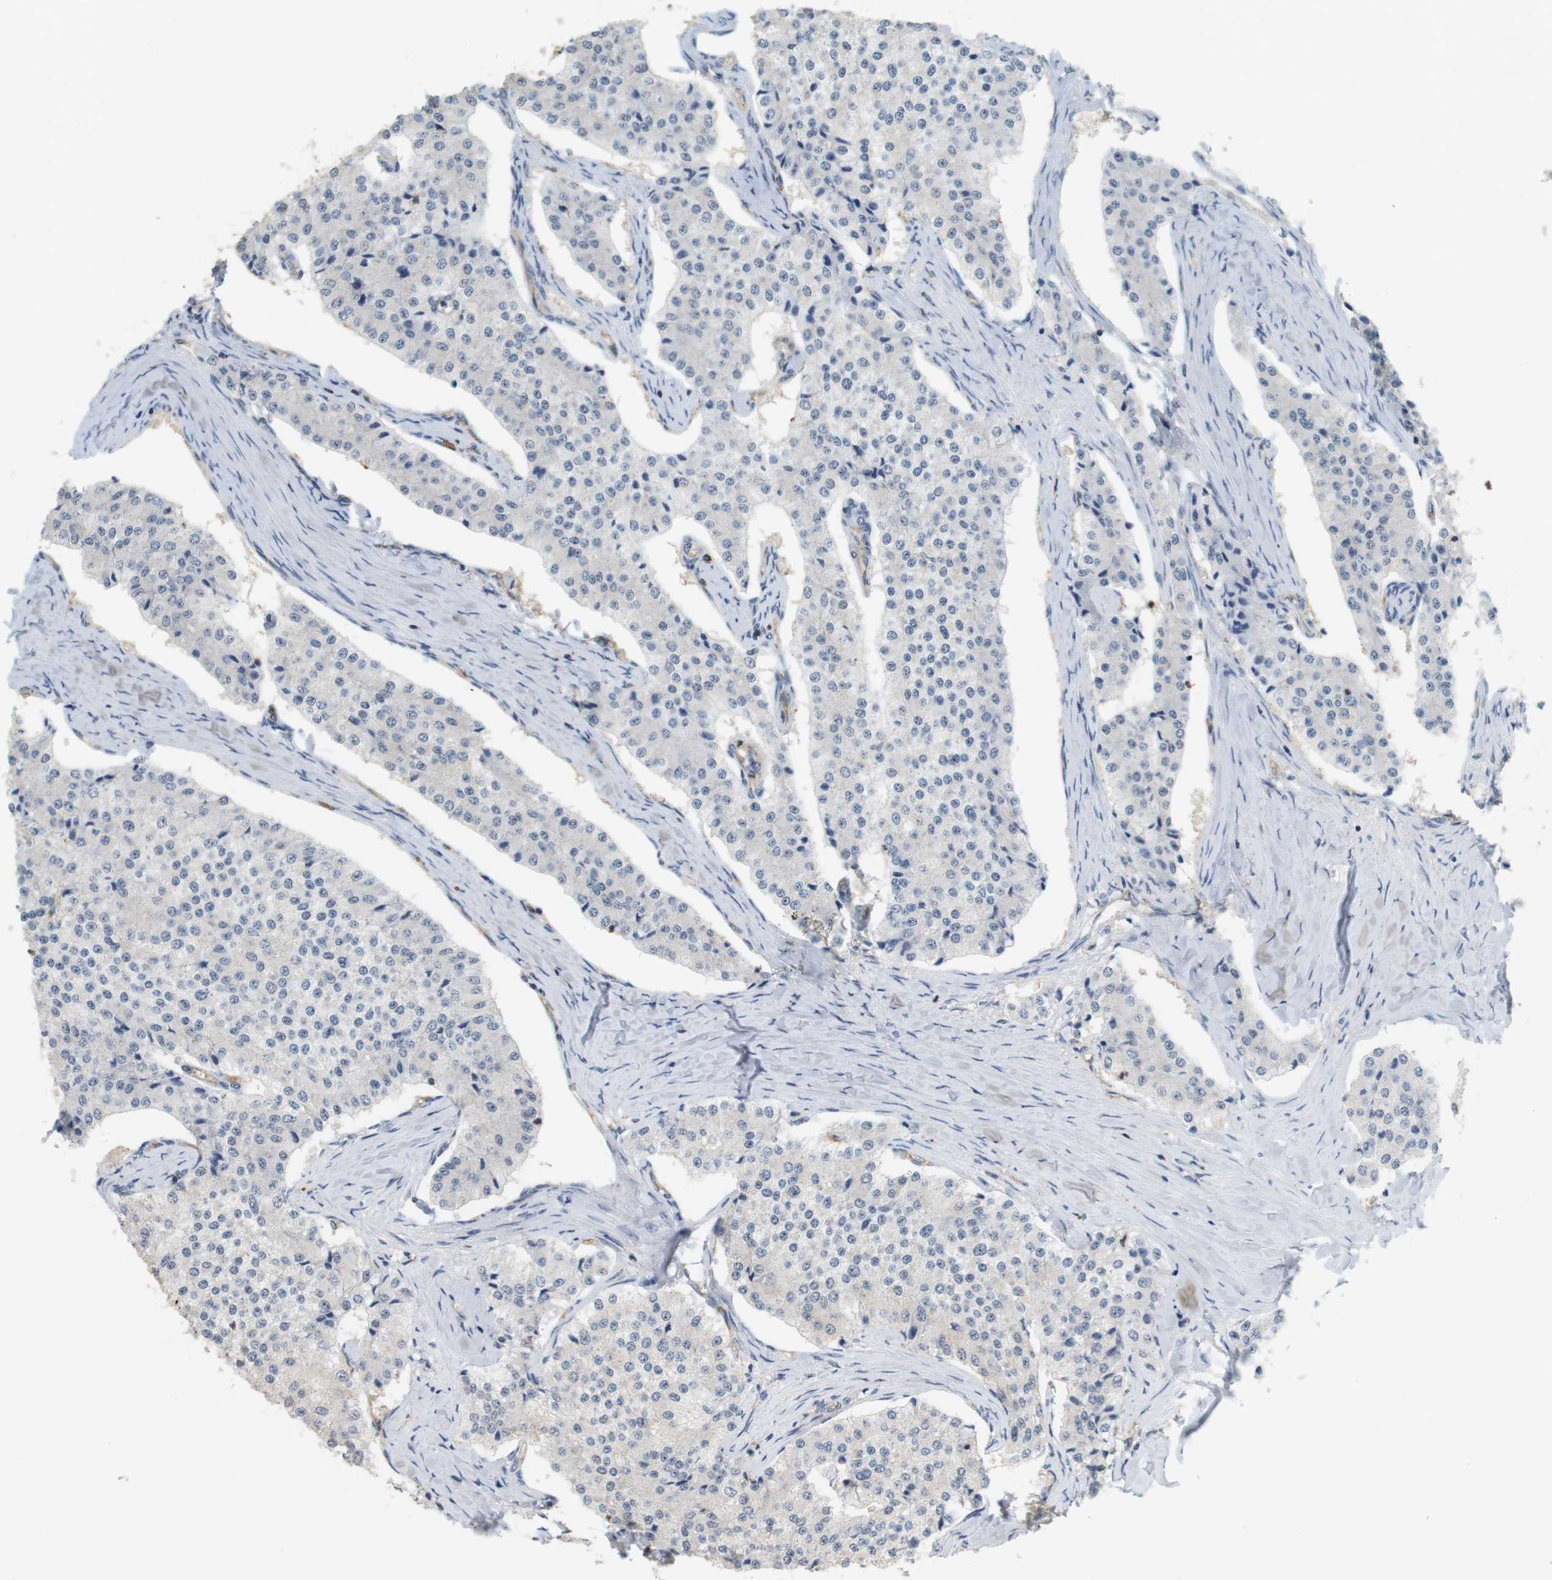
{"staining": {"intensity": "negative", "quantity": "none", "location": "none"}, "tissue": "carcinoid", "cell_type": "Tumor cells", "image_type": "cancer", "snomed": [{"axis": "morphology", "description": "Carcinoid, malignant, NOS"}, {"axis": "topography", "description": "Colon"}], "caption": "Histopathology image shows no significant protein positivity in tumor cells of carcinoid (malignant).", "gene": "OSR1", "patient": {"sex": "female", "age": 52}}